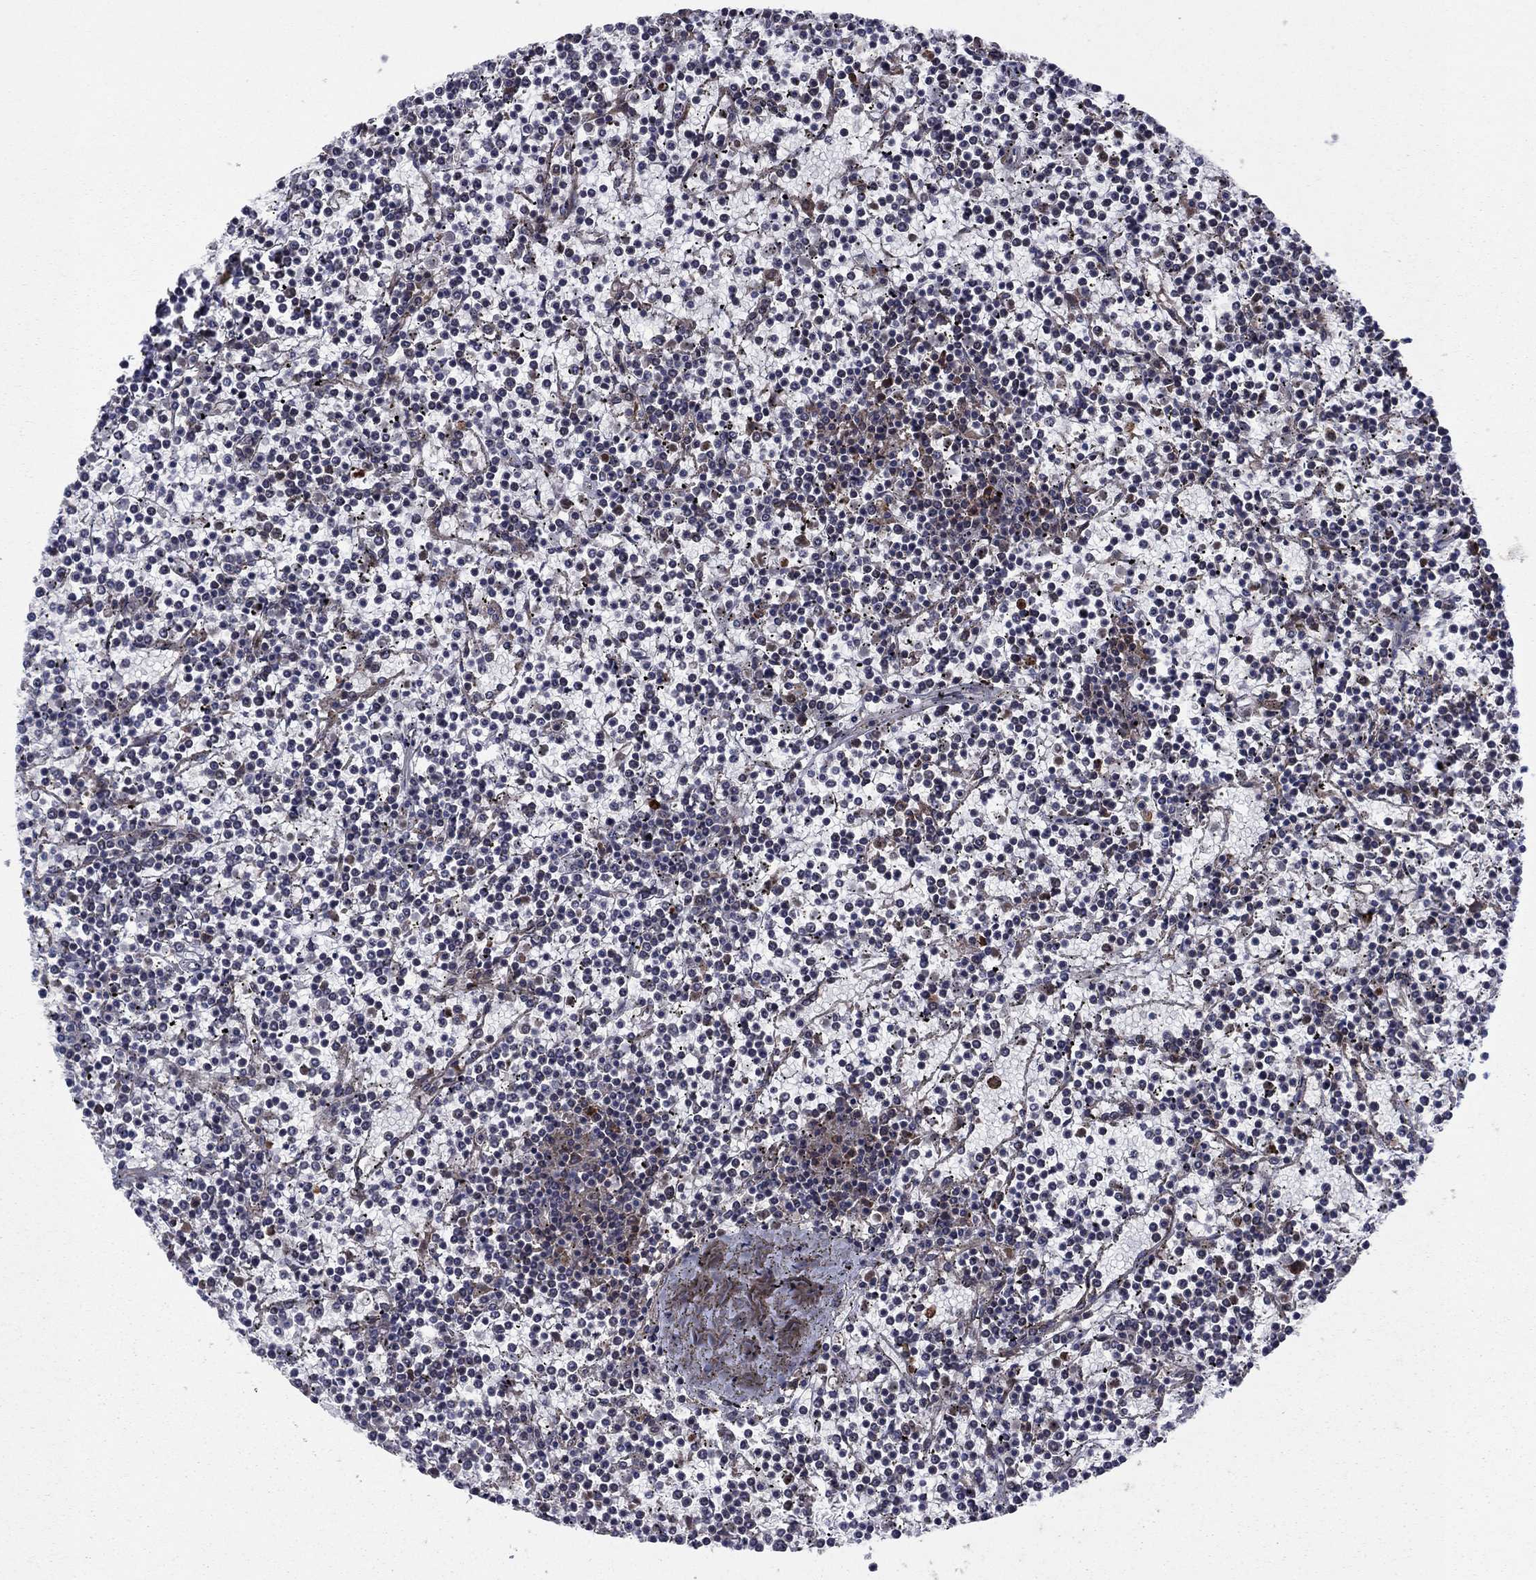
{"staining": {"intensity": "negative", "quantity": "none", "location": "none"}, "tissue": "lymphoma", "cell_type": "Tumor cells", "image_type": "cancer", "snomed": [{"axis": "morphology", "description": "Malignant lymphoma, non-Hodgkin's type, Low grade"}, {"axis": "topography", "description": "Spleen"}], "caption": "DAB (3,3'-diaminobenzidine) immunohistochemical staining of lymphoma reveals no significant expression in tumor cells.", "gene": "MEA1", "patient": {"sex": "female", "age": 19}}